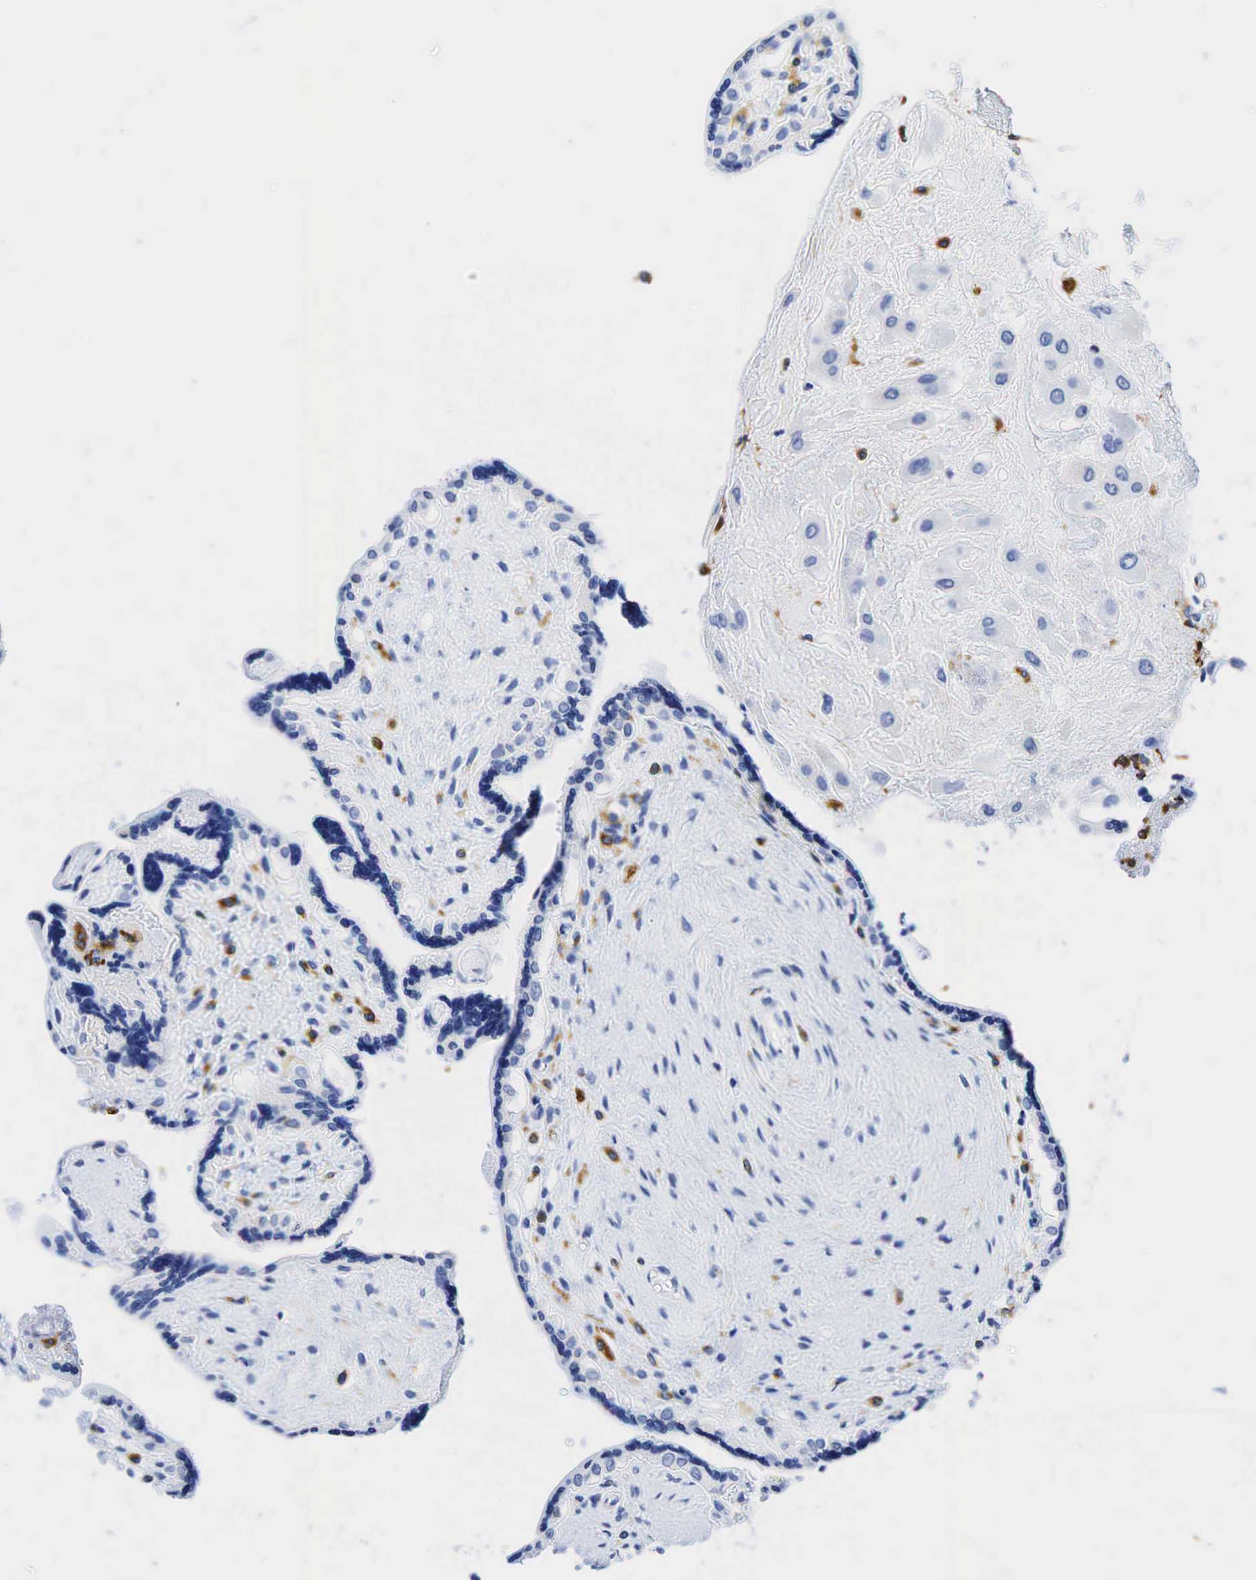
{"staining": {"intensity": "negative", "quantity": "none", "location": "none"}, "tissue": "placenta", "cell_type": "Decidual cells", "image_type": "normal", "snomed": [{"axis": "morphology", "description": "Normal tissue, NOS"}, {"axis": "topography", "description": "Placenta"}], "caption": "This is an IHC histopathology image of benign placenta. There is no positivity in decidual cells.", "gene": "CD68", "patient": {"sex": "female", "age": 31}}